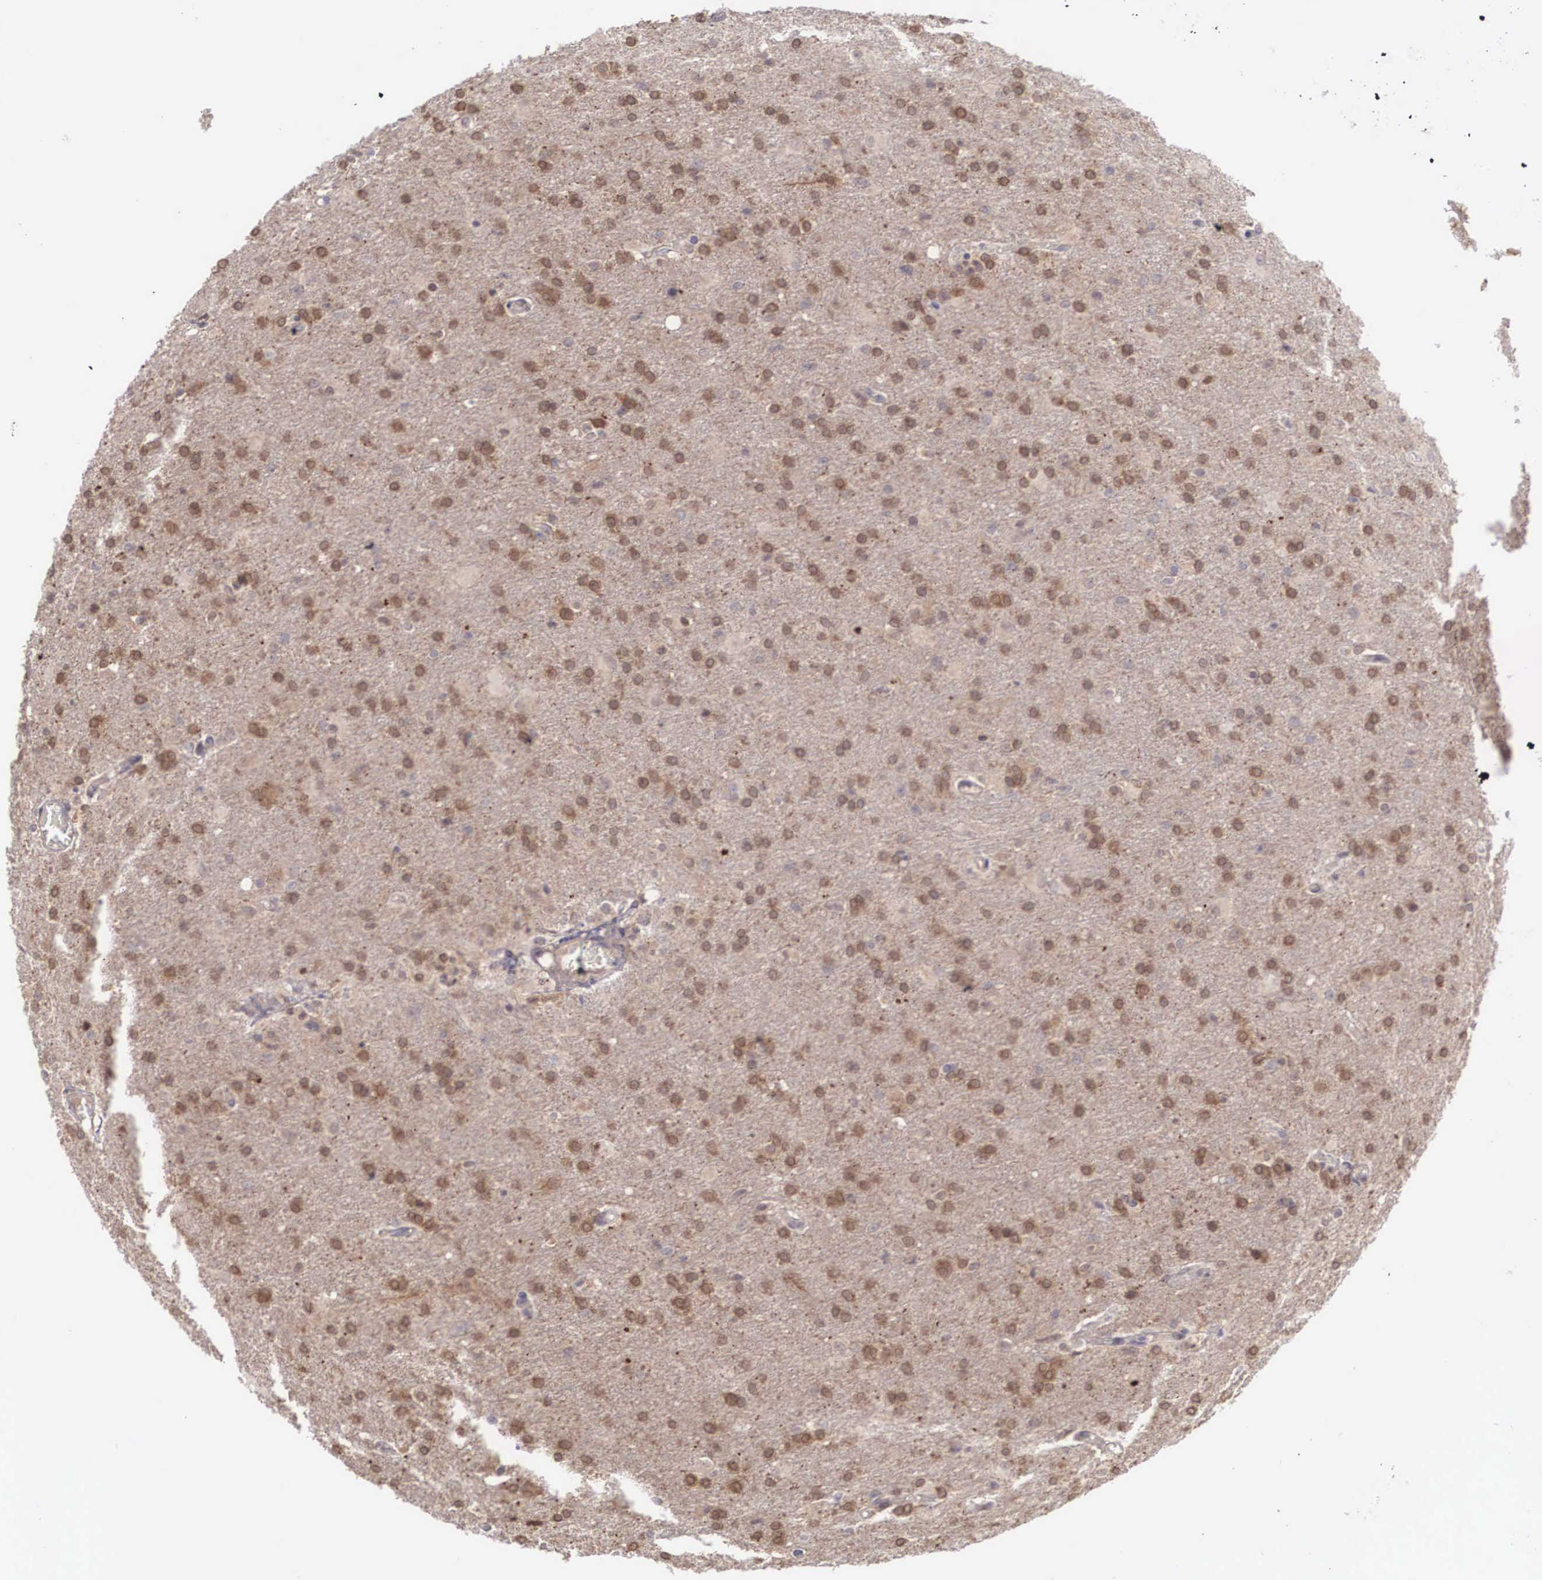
{"staining": {"intensity": "weak", "quantity": ">75%", "location": "cytoplasmic/membranous,nuclear"}, "tissue": "glioma", "cell_type": "Tumor cells", "image_type": "cancer", "snomed": [{"axis": "morphology", "description": "Glioma, malignant, High grade"}, {"axis": "topography", "description": "Brain"}], "caption": "Tumor cells reveal low levels of weak cytoplasmic/membranous and nuclear expression in about >75% of cells in glioma.", "gene": "DNAJB7", "patient": {"sex": "male", "age": 68}}